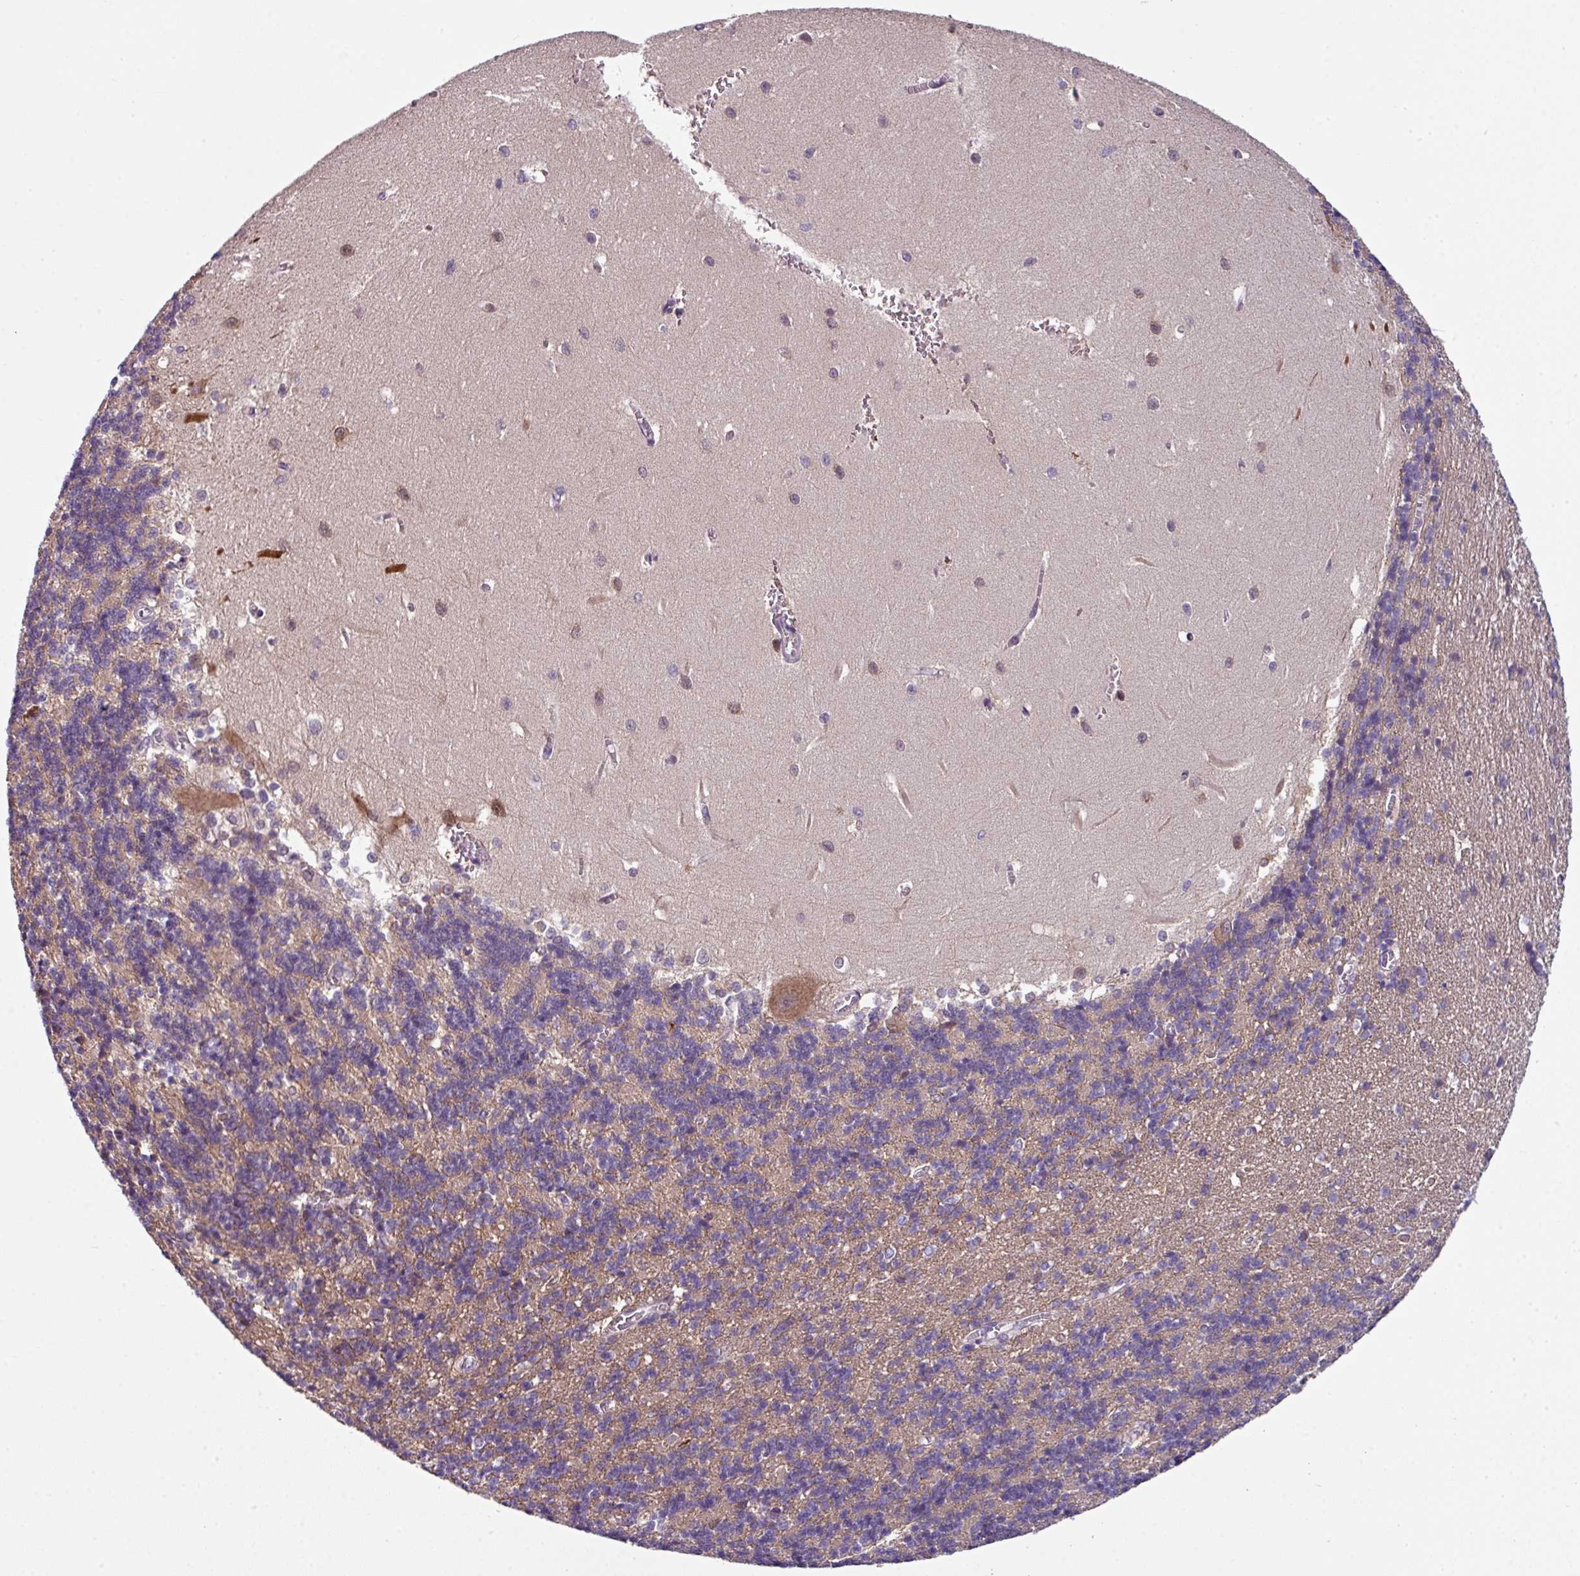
{"staining": {"intensity": "negative", "quantity": "none", "location": "none"}, "tissue": "cerebellum", "cell_type": "Cells in granular layer", "image_type": "normal", "snomed": [{"axis": "morphology", "description": "Normal tissue, NOS"}, {"axis": "topography", "description": "Cerebellum"}], "caption": "Cells in granular layer show no significant protein staining in benign cerebellum.", "gene": "ZFP3", "patient": {"sex": "male", "age": 37}}